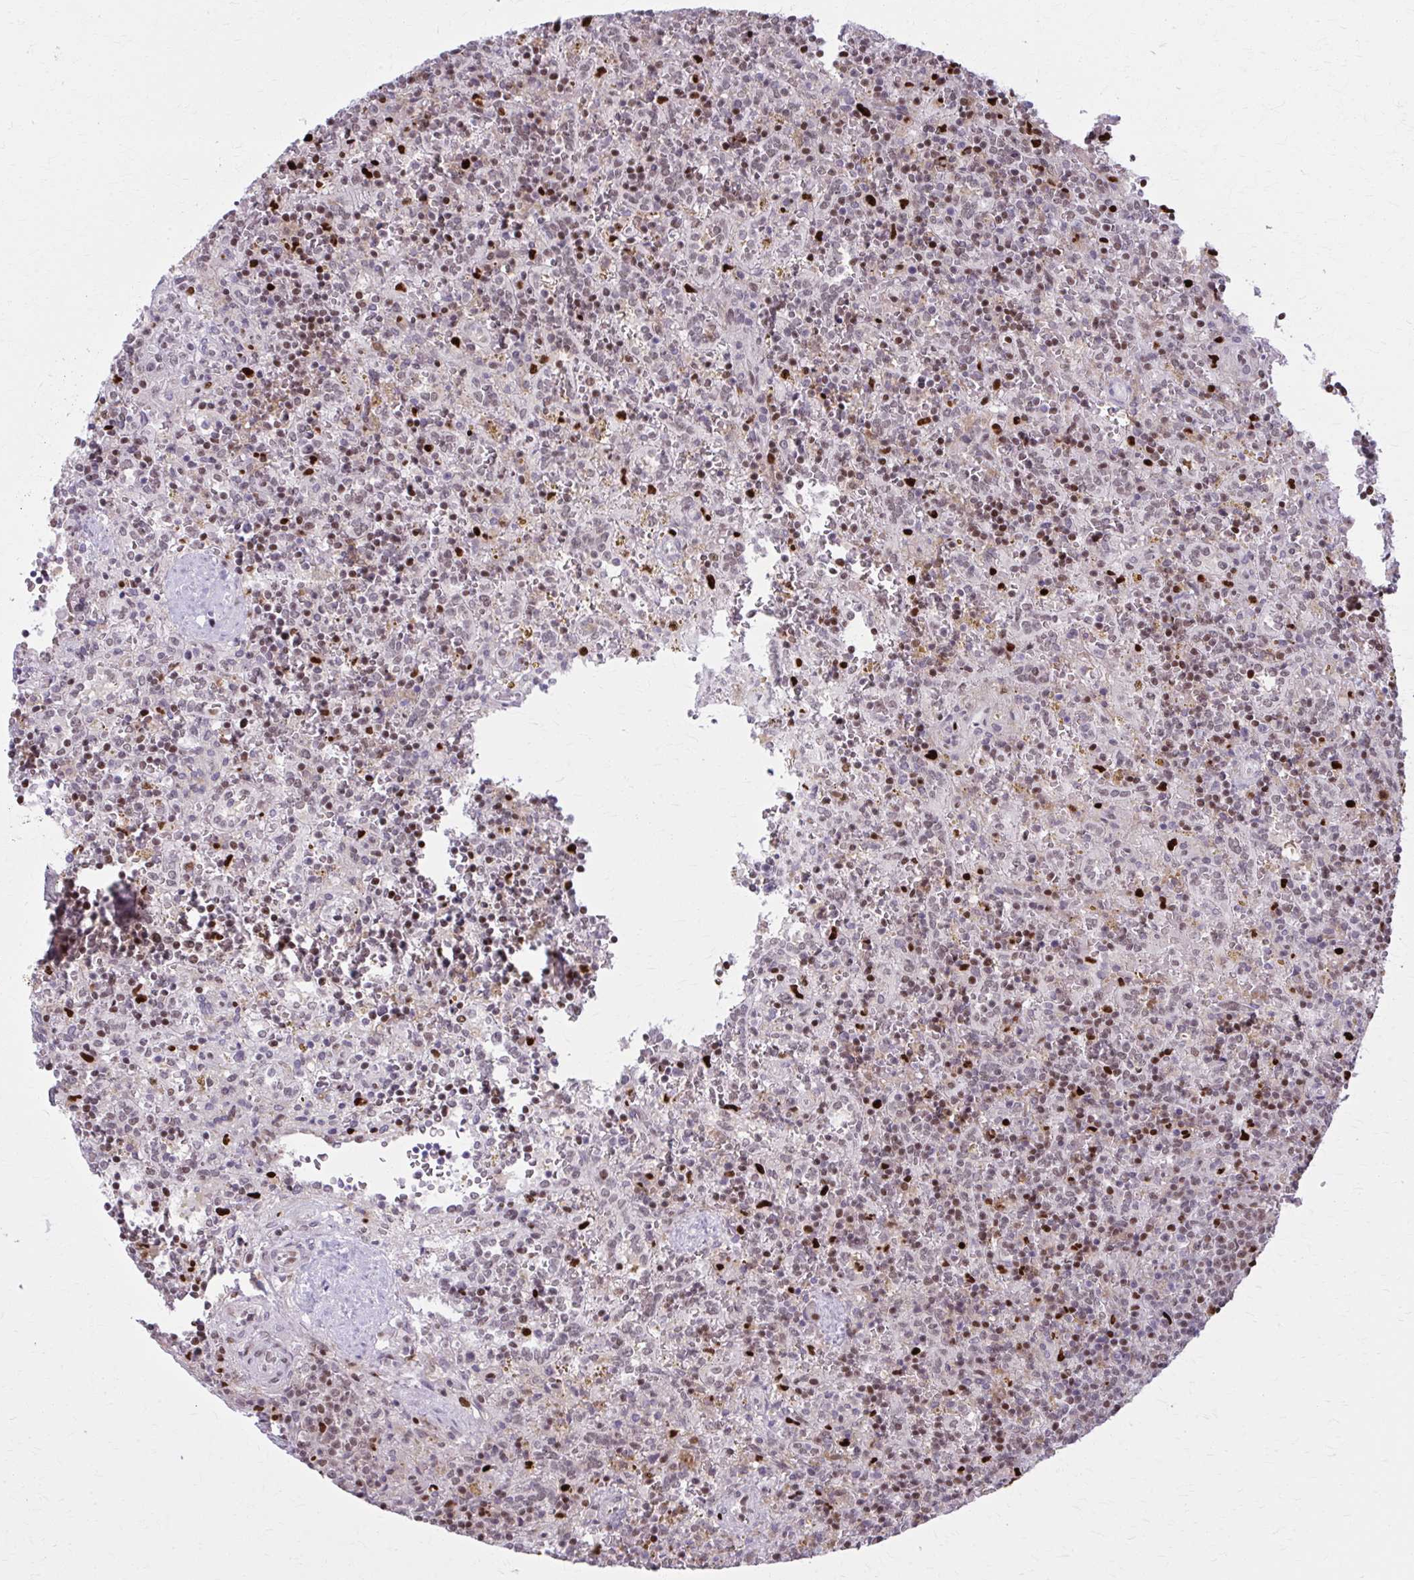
{"staining": {"intensity": "moderate", "quantity": "25%-75%", "location": "nuclear"}, "tissue": "lymphoma", "cell_type": "Tumor cells", "image_type": "cancer", "snomed": [{"axis": "morphology", "description": "Malignant lymphoma, non-Hodgkin's type, Low grade"}, {"axis": "topography", "description": "Spleen"}], "caption": "Immunohistochemical staining of lymphoma displays medium levels of moderate nuclear protein positivity in about 25%-75% of tumor cells.", "gene": "ZNF559", "patient": {"sex": "male", "age": 67}}